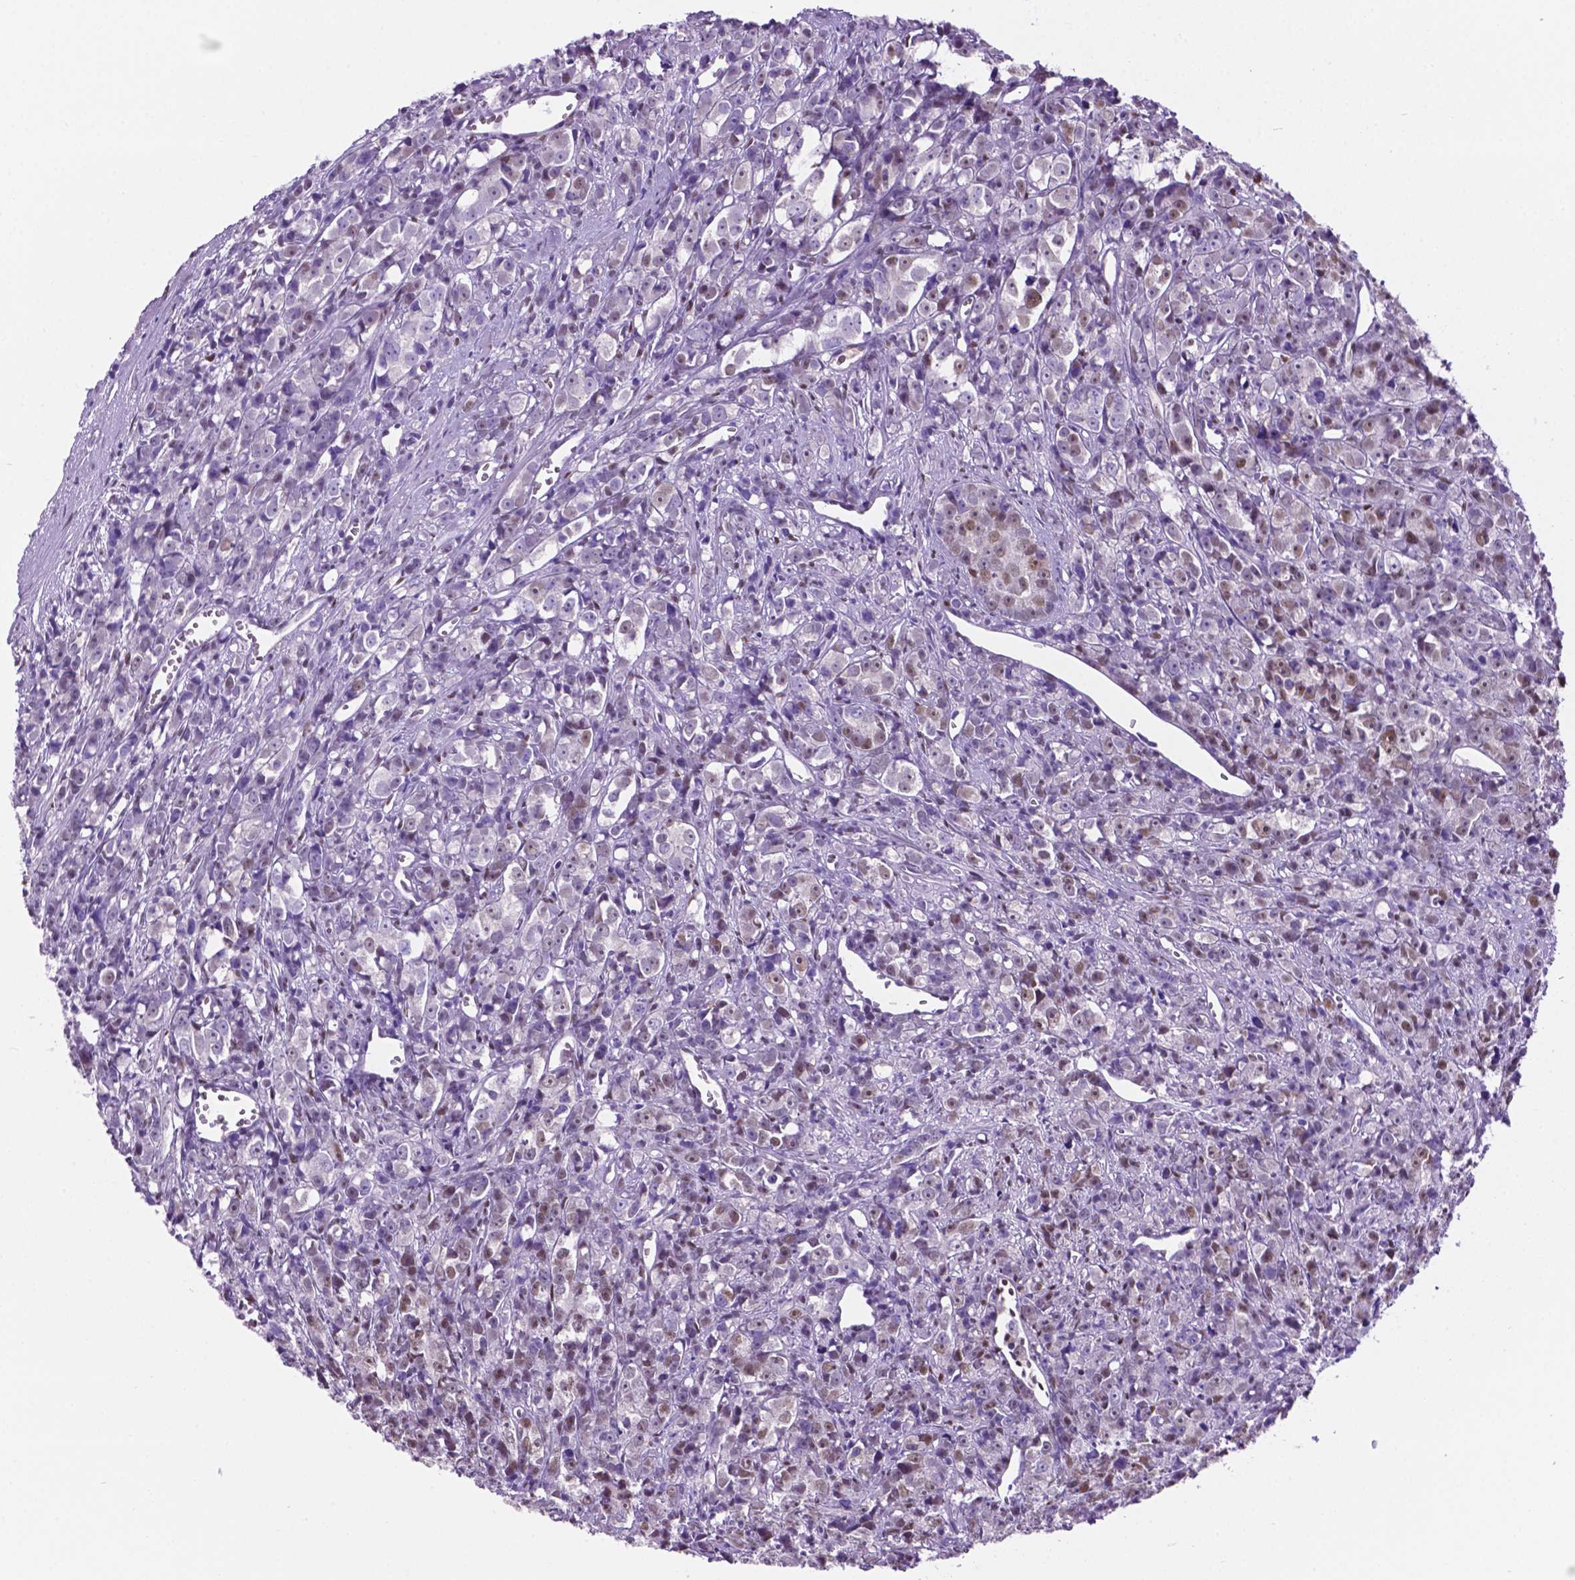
{"staining": {"intensity": "weak", "quantity": "25%-75%", "location": "nuclear"}, "tissue": "prostate cancer", "cell_type": "Tumor cells", "image_type": "cancer", "snomed": [{"axis": "morphology", "description": "Adenocarcinoma, High grade"}, {"axis": "topography", "description": "Prostate"}], "caption": "High-grade adenocarcinoma (prostate) stained with a protein marker demonstrates weak staining in tumor cells.", "gene": "TMEM210", "patient": {"sex": "male", "age": 77}}